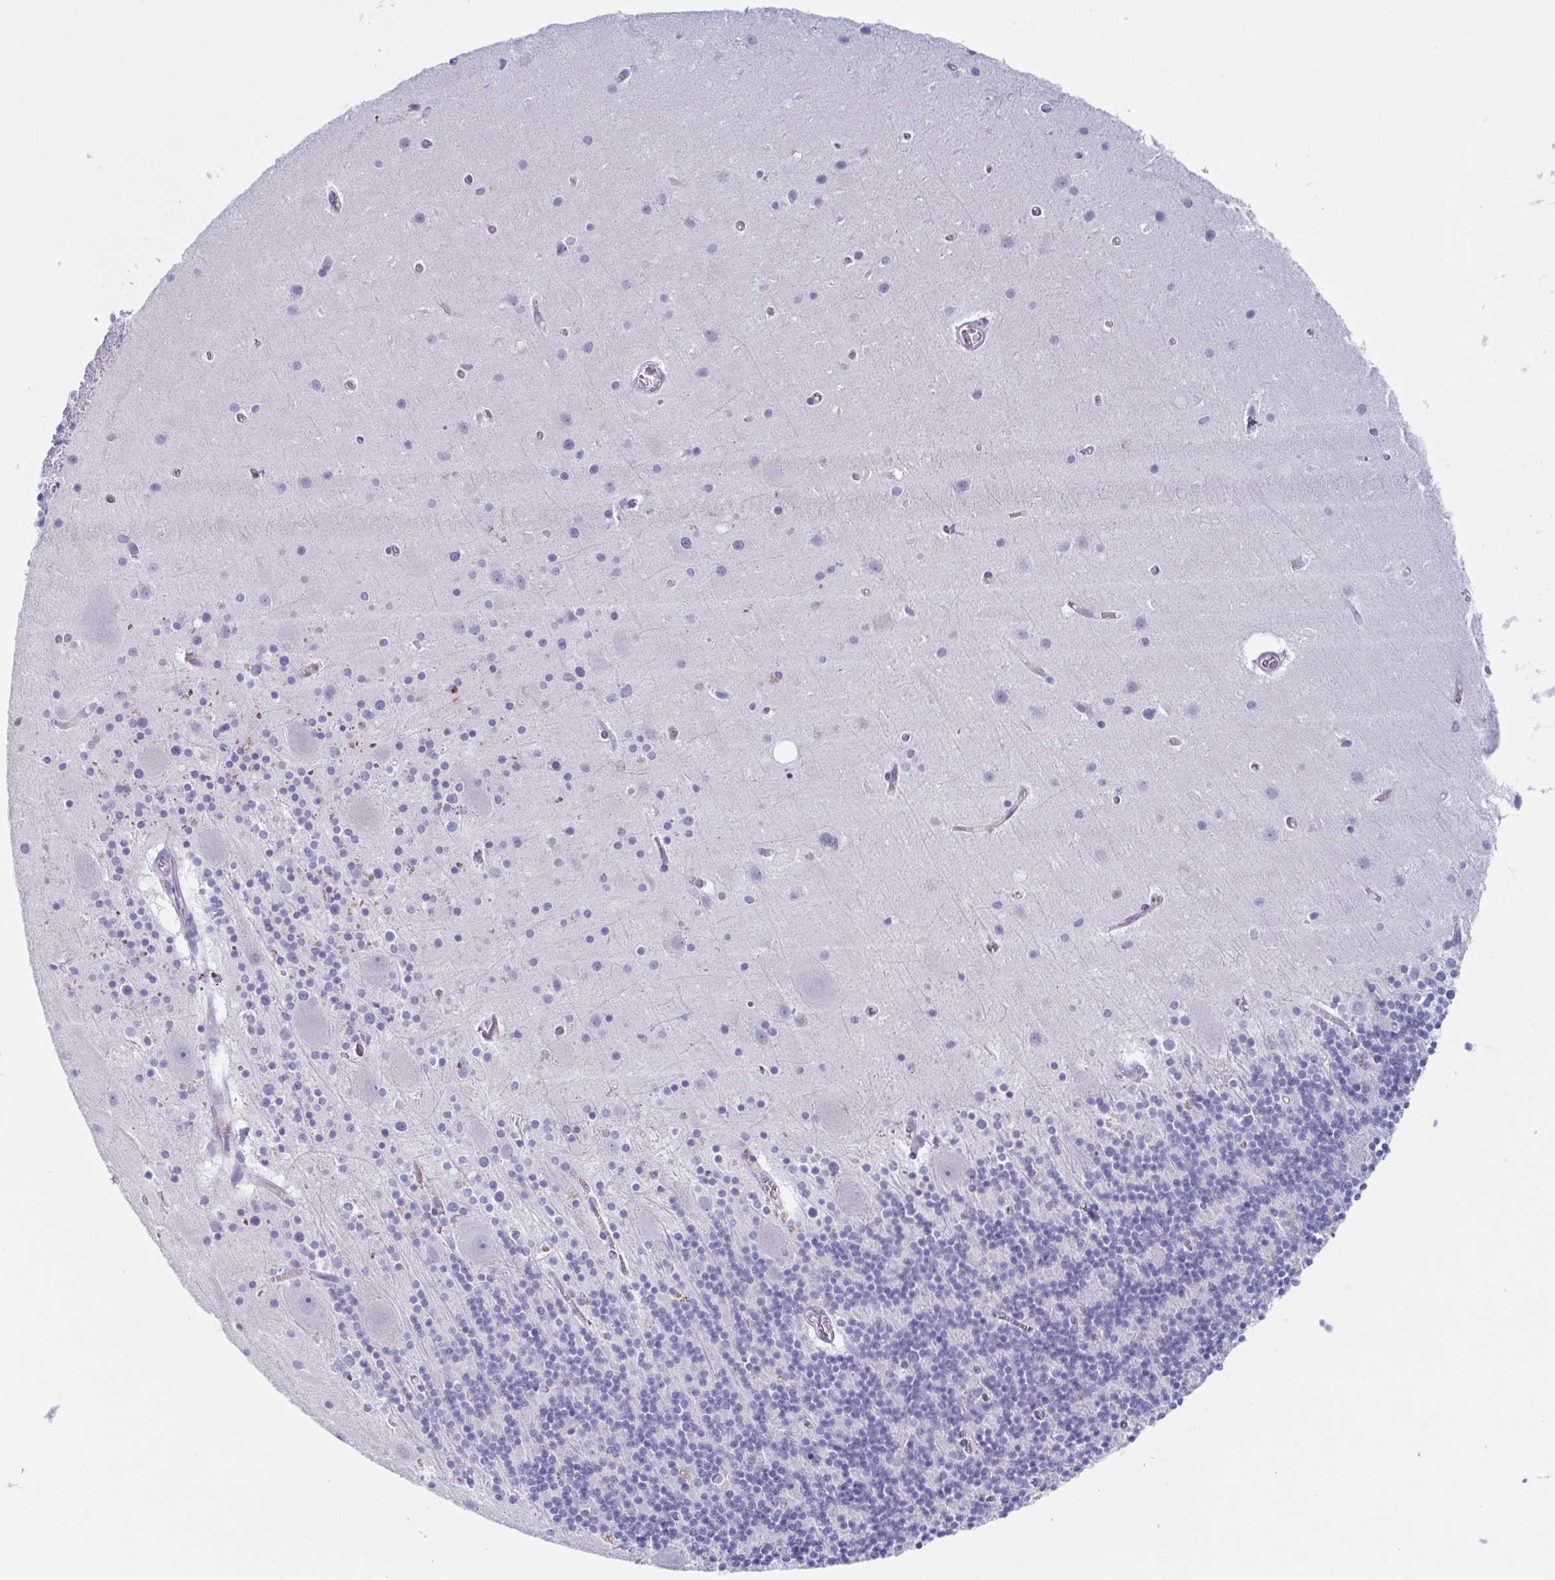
{"staining": {"intensity": "negative", "quantity": "none", "location": "none"}, "tissue": "cerebellum", "cell_type": "Cells in granular layer", "image_type": "normal", "snomed": [{"axis": "morphology", "description": "Normal tissue, NOS"}, {"axis": "topography", "description": "Cerebellum"}], "caption": "This image is of normal cerebellum stained with immunohistochemistry to label a protein in brown with the nuclei are counter-stained blue. There is no positivity in cells in granular layer. (DAB IHC with hematoxylin counter stain).", "gene": "LYRM2", "patient": {"sex": "male", "age": 70}}